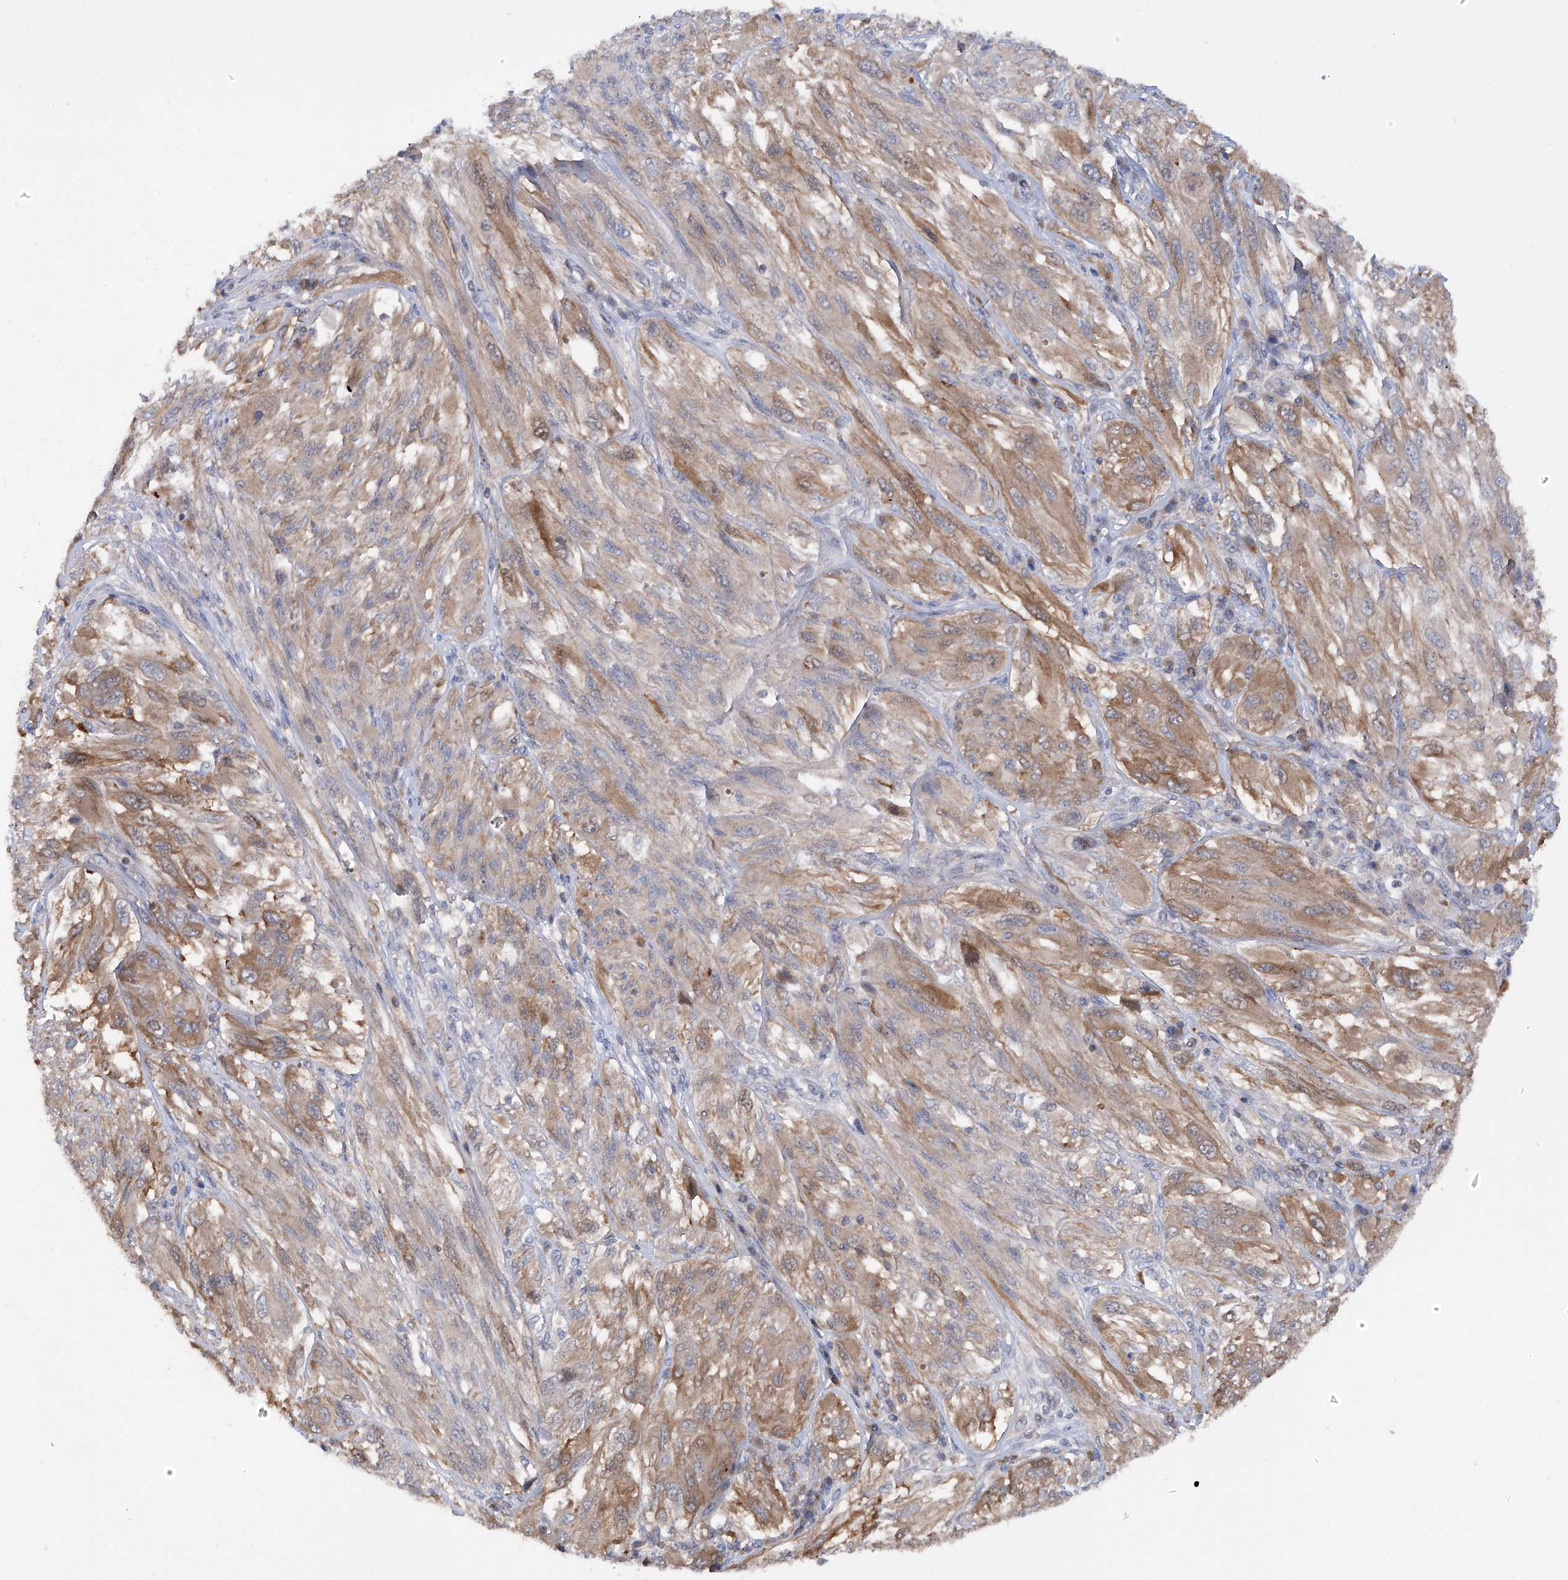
{"staining": {"intensity": "moderate", "quantity": ">75%", "location": "cytoplasmic/membranous"}, "tissue": "melanoma", "cell_type": "Tumor cells", "image_type": "cancer", "snomed": [{"axis": "morphology", "description": "Malignant melanoma, NOS"}, {"axis": "topography", "description": "Skin"}], "caption": "The immunohistochemical stain labels moderate cytoplasmic/membranous expression in tumor cells of melanoma tissue.", "gene": "NUDT17", "patient": {"sex": "female", "age": 91}}